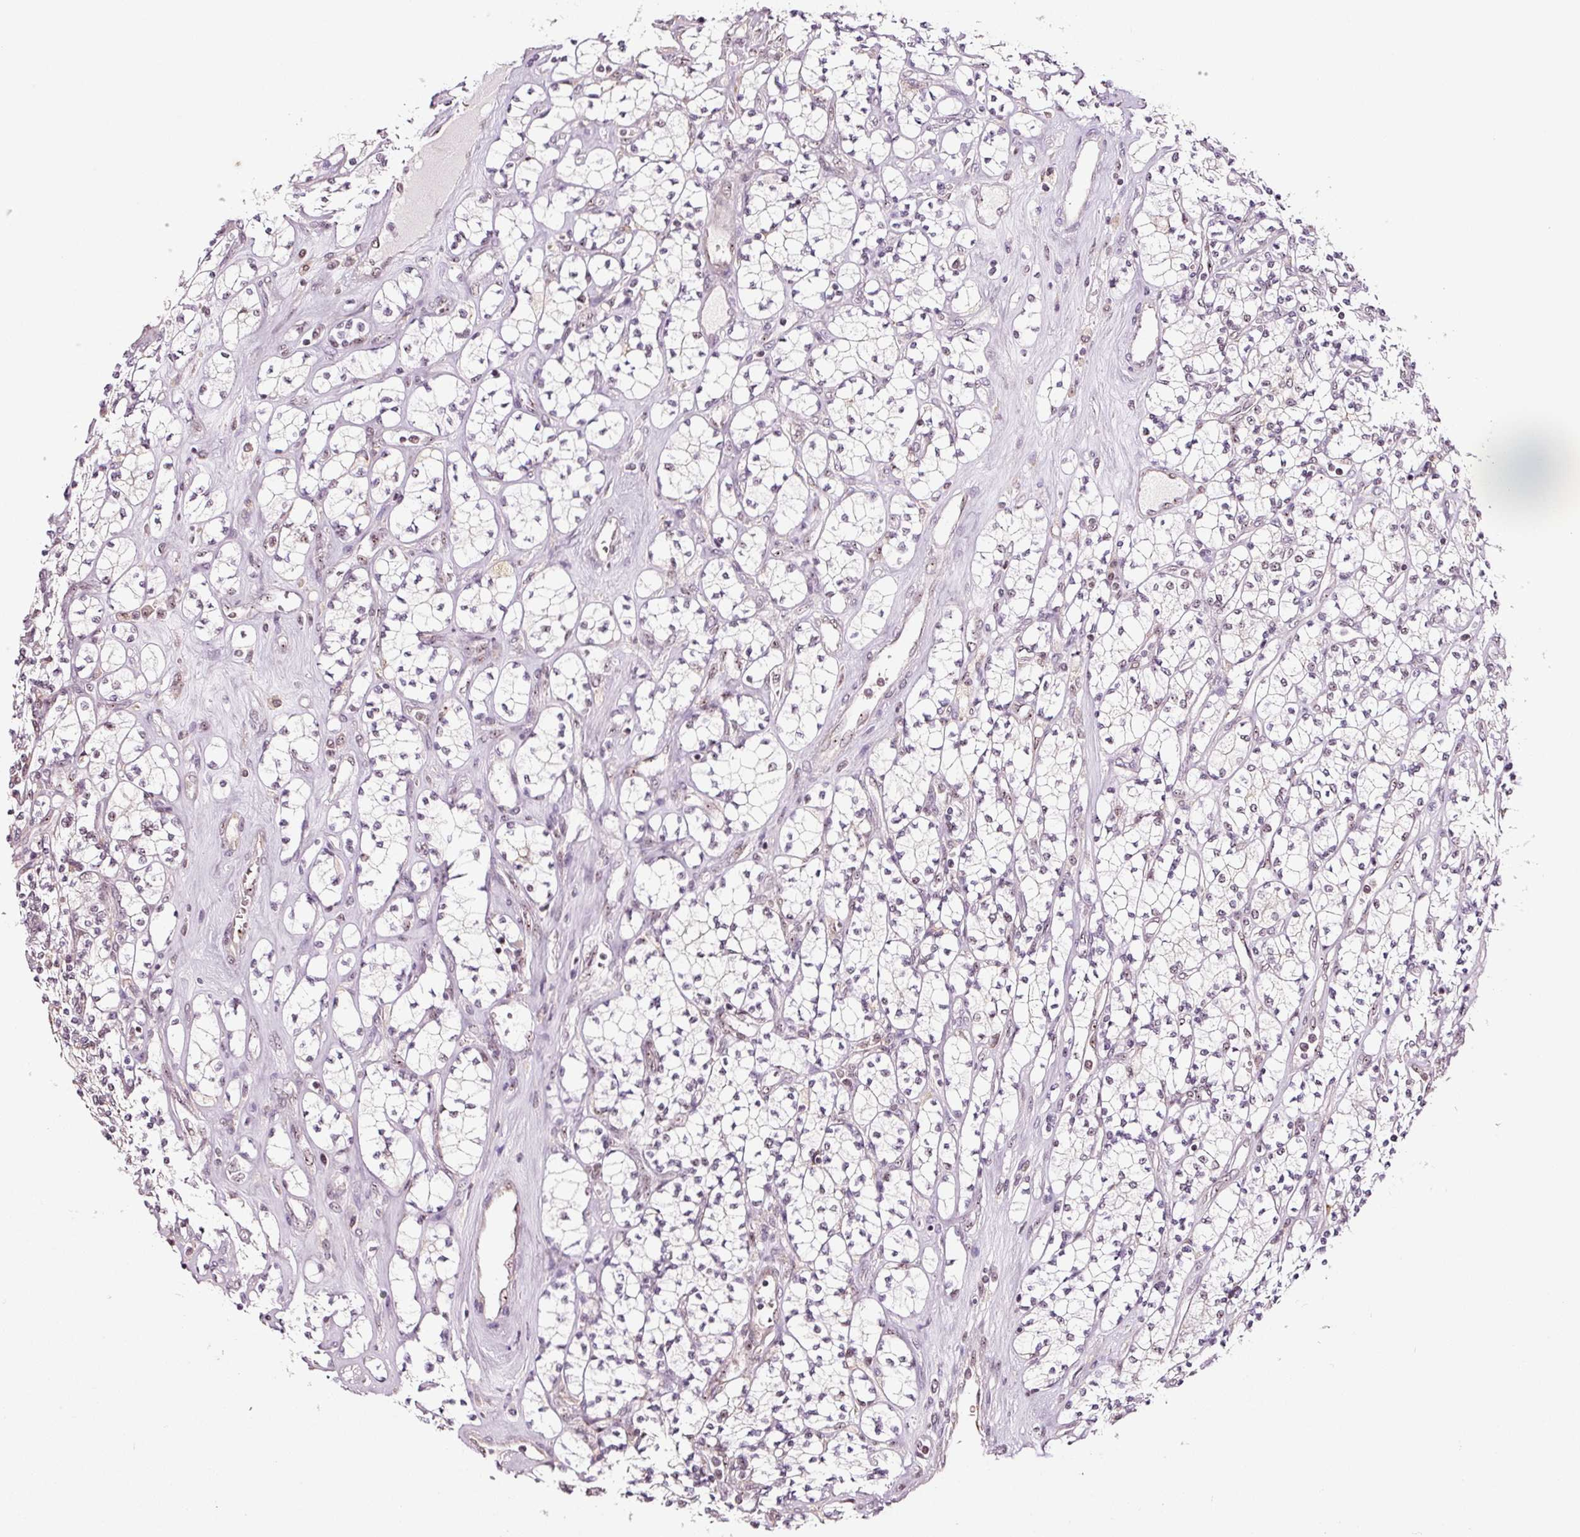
{"staining": {"intensity": "negative", "quantity": "none", "location": "none"}, "tissue": "renal cancer", "cell_type": "Tumor cells", "image_type": "cancer", "snomed": [{"axis": "morphology", "description": "Adenocarcinoma, NOS"}, {"axis": "topography", "description": "Kidney"}], "caption": "This is an immunohistochemistry micrograph of human renal cancer. There is no expression in tumor cells.", "gene": "GNL3", "patient": {"sex": "male", "age": 77}}